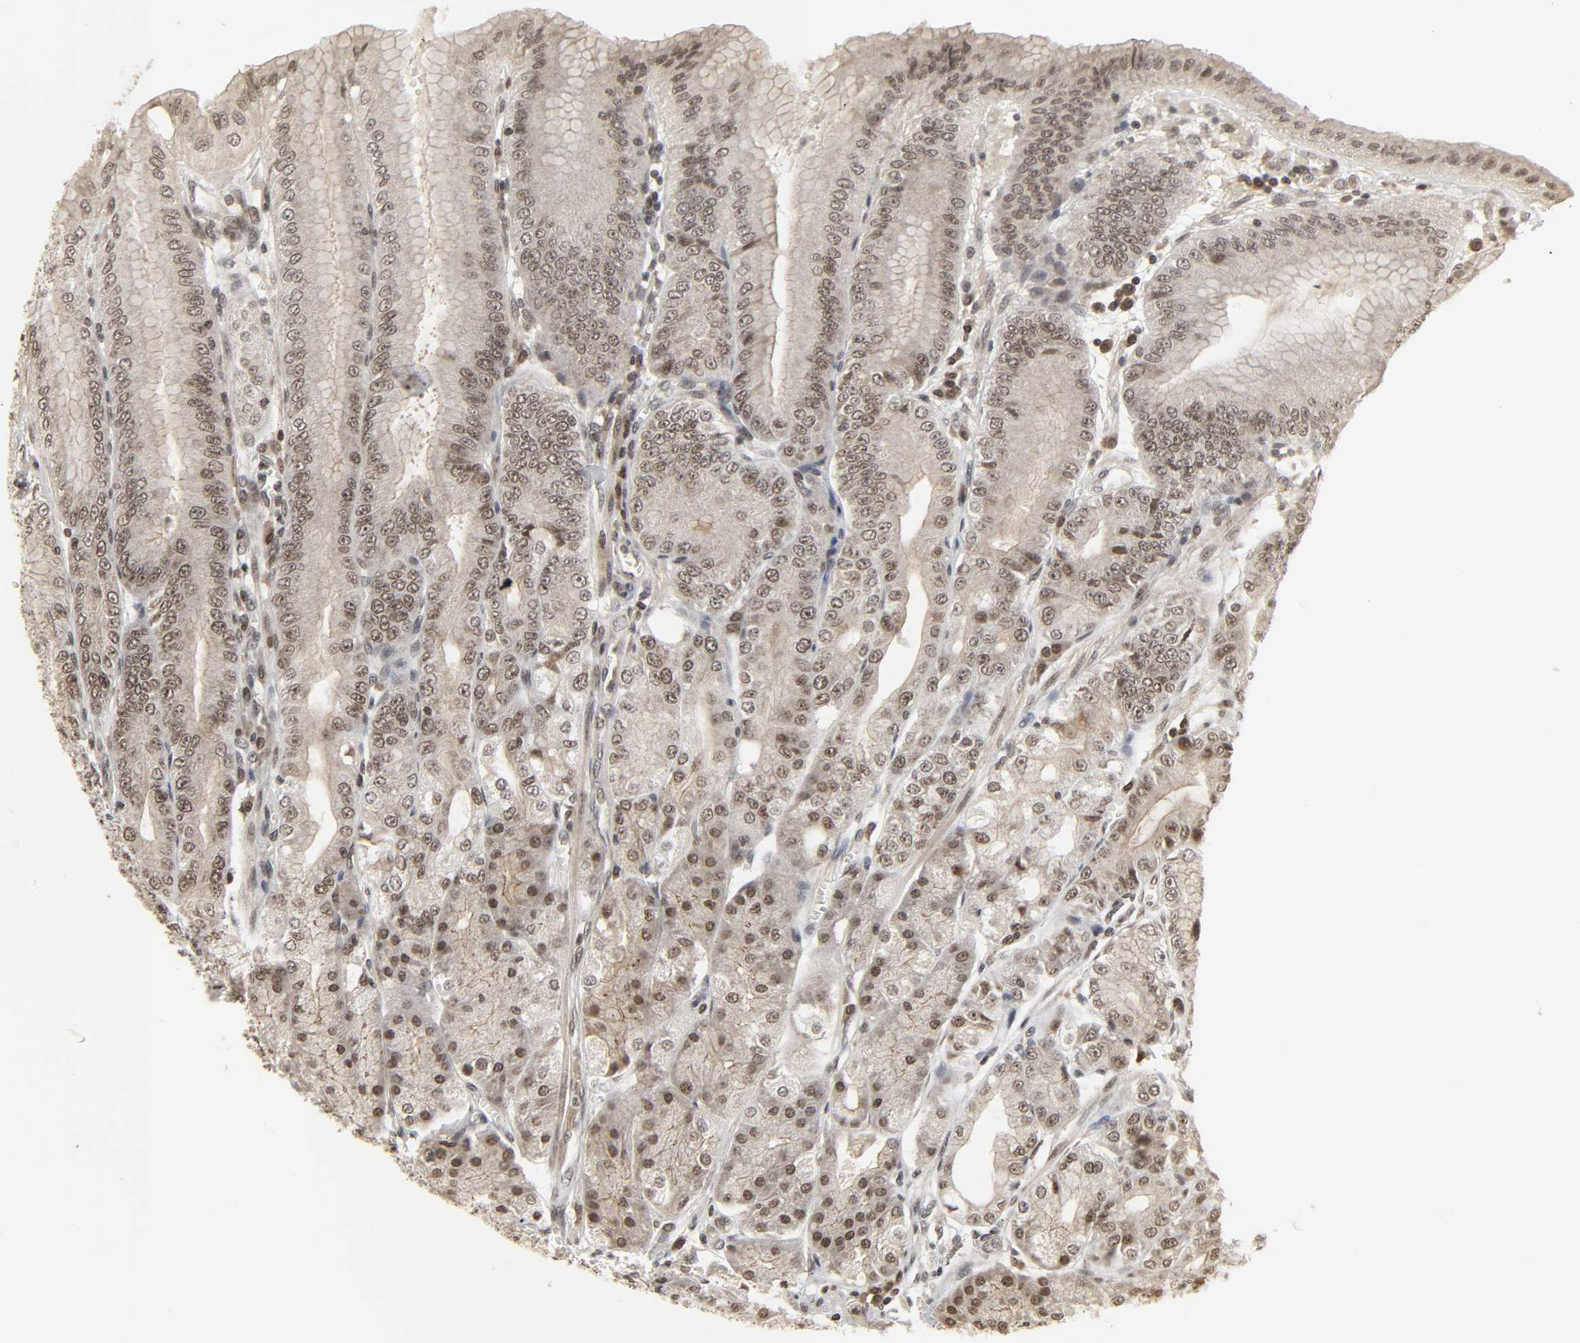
{"staining": {"intensity": "moderate", "quantity": ">75%", "location": "cytoplasmic/membranous,nuclear"}, "tissue": "stomach", "cell_type": "Glandular cells", "image_type": "normal", "snomed": [{"axis": "morphology", "description": "Normal tissue, NOS"}, {"axis": "topography", "description": "Stomach, lower"}], "caption": "Normal stomach displays moderate cytoplasmic/membranous,nuclear expression in about >75% of glandular cells.", "gene": "XRCC1", "patient": {"sex": "male", "age": 71}}